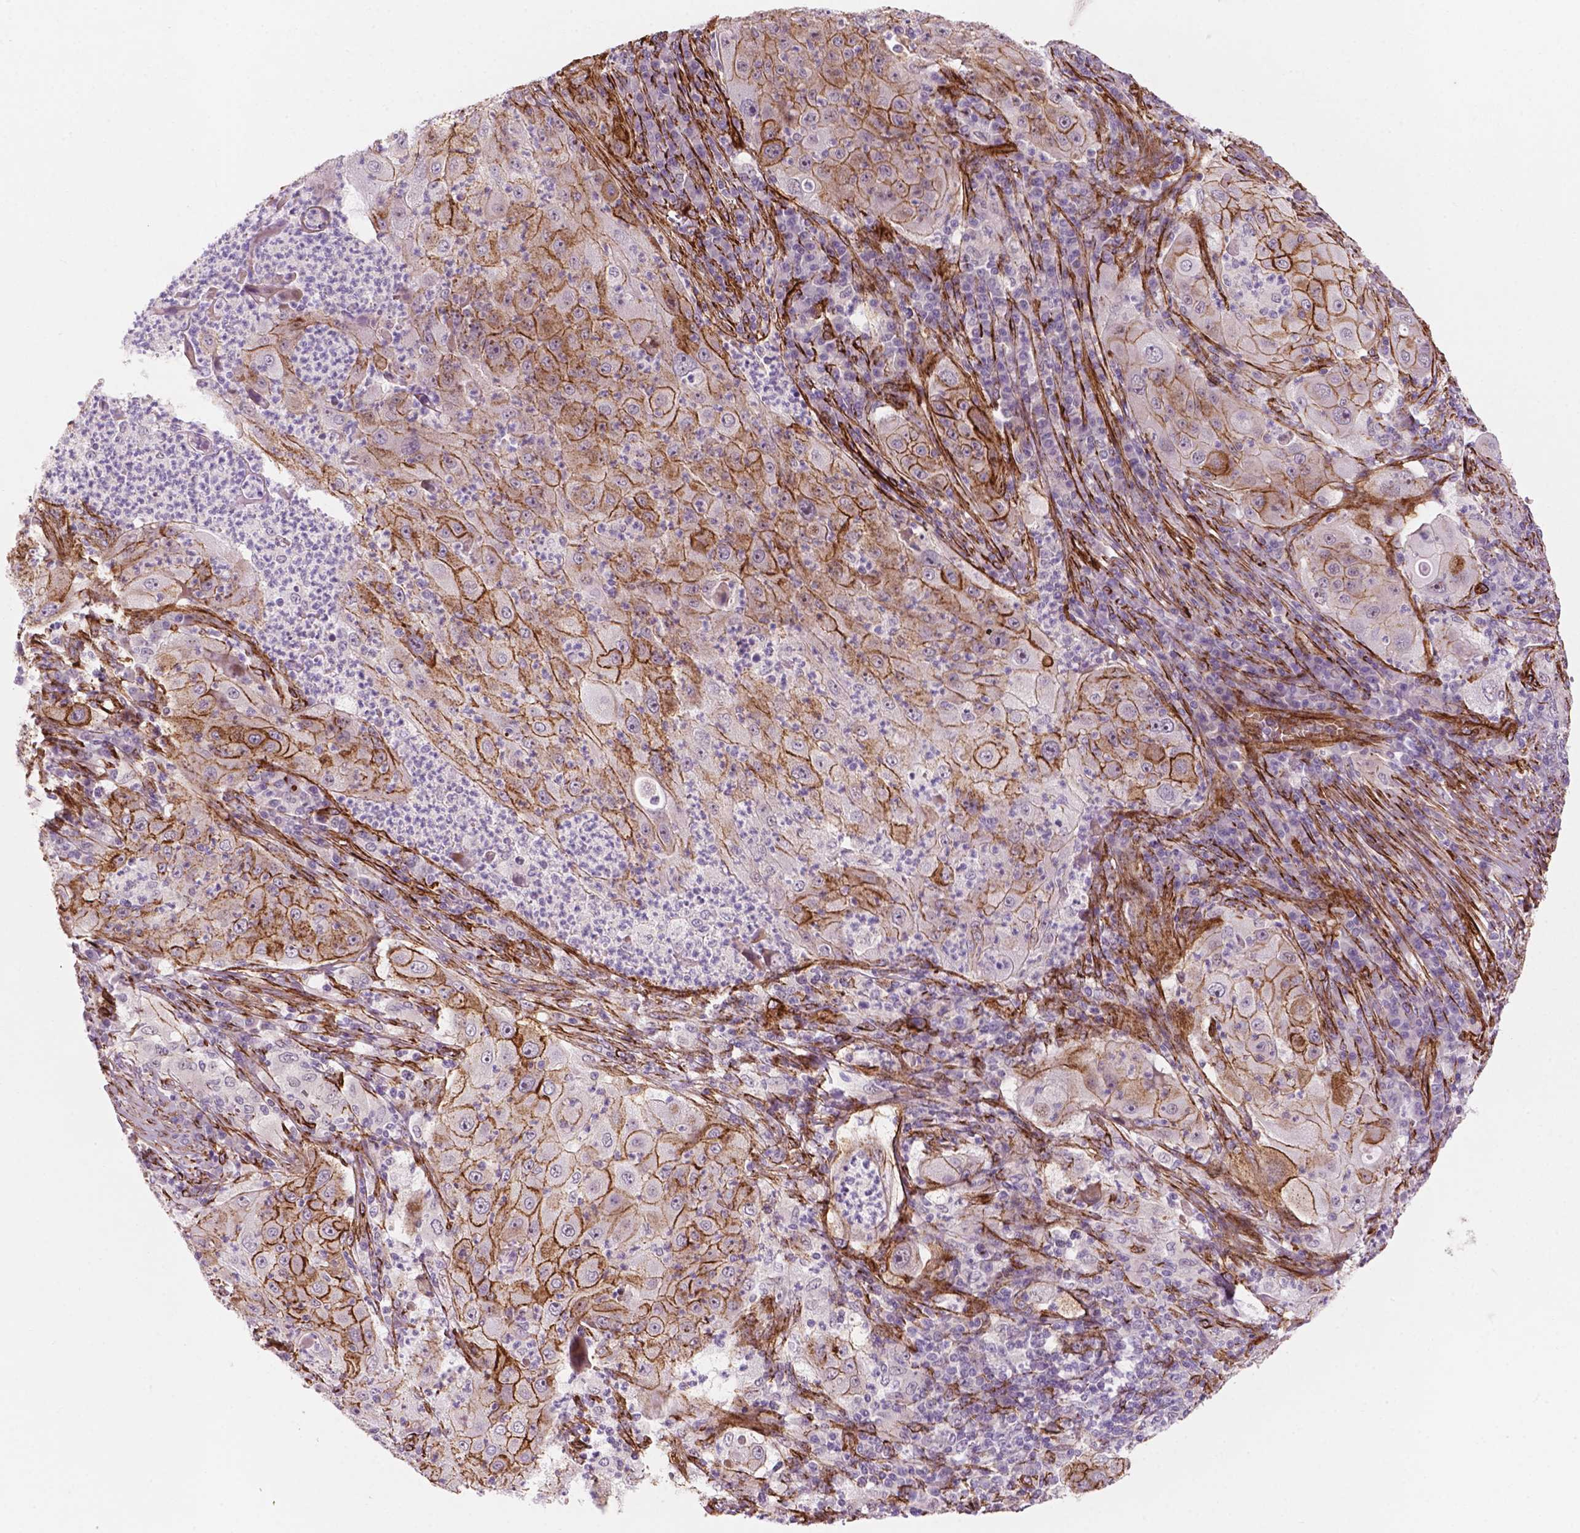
{"staining": {"intensity": "moderate", "quantity": "25%-75%", "location": "cytoplasmic/membranous"}, "tissue": "lung cancer", "cell_type": "Tumor cells", "image_type": "cancer", "snomed": [{"axis": "morphology", "description": "Squamous cell carcinoma, NOS"}, {"axis": "topography", "description": "Lung"}], "caption": "Squamous cell carcinoma (lung) stained for a protein (brown) exhibits moderate cytoplasmic/membranous positive positivity in about 25%-75% of tumor cells.", "gene": "EGFL8", "patient": {"sex": "female", "age": 59}}